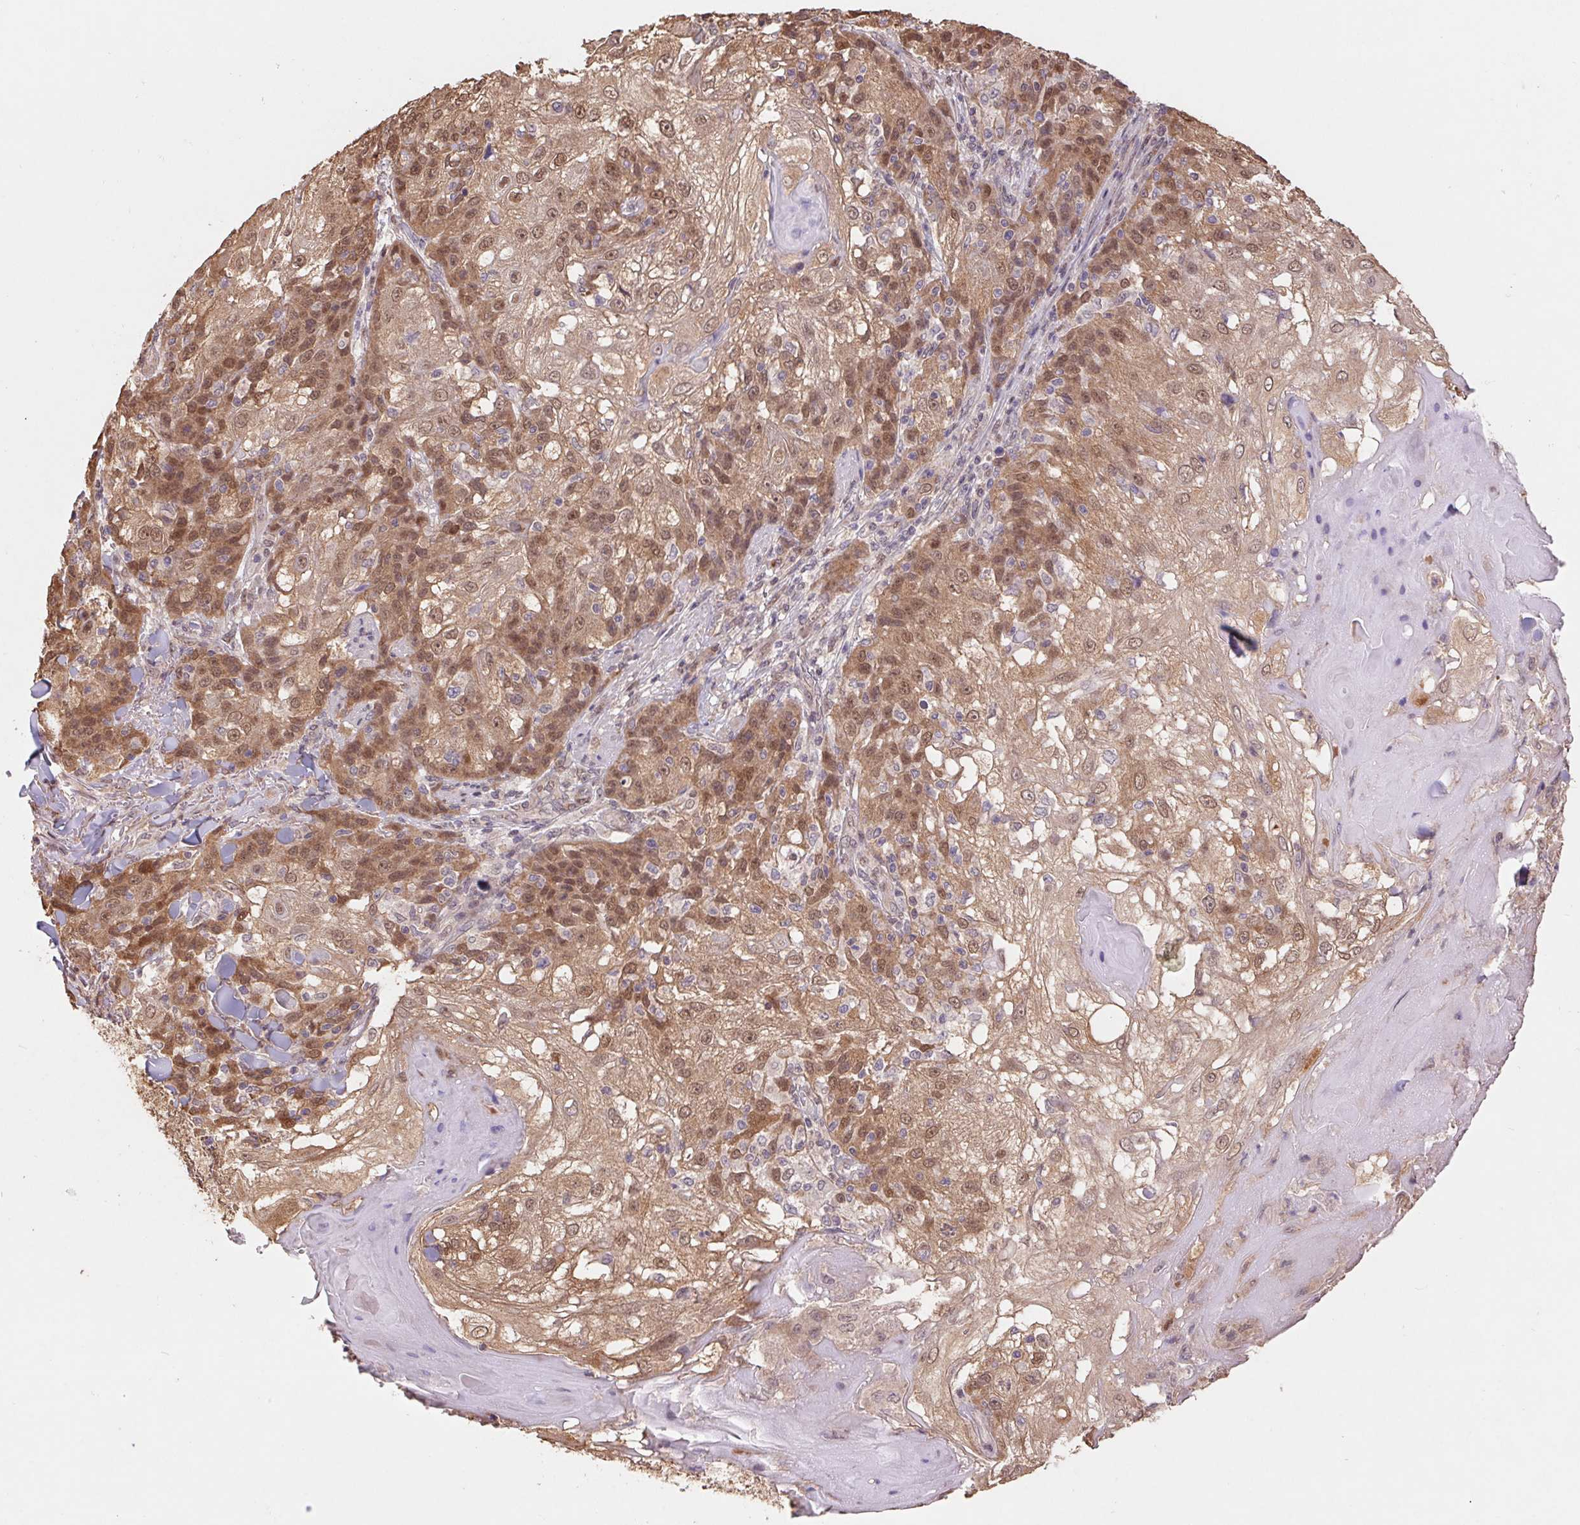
{"staining": {"intensity": "moderate", "quantity": ">75%", "location": "cytoplasmic/membranous,nuclear"}, "tissue": "skin cancer", "cell_type": "Tumor cells", "image_type": "cancer", "snomed": [{"axis": "morphology", "description": "Normal tissue, NOS"}, {"axis": "morphology", "description": "Squamous cell carcinoma, NOS"}, {"axis": "topography", "description": "Skin"}], "caption": "Tumor cells demonstrate medium levels of moderate cytoplasmic/membranous and nuclear staining in approximately >75% of cells in skin cancer (squamous cell carcinoma).", "gene": "CUTA", "patient": {"sex": "female", "age": 83}}